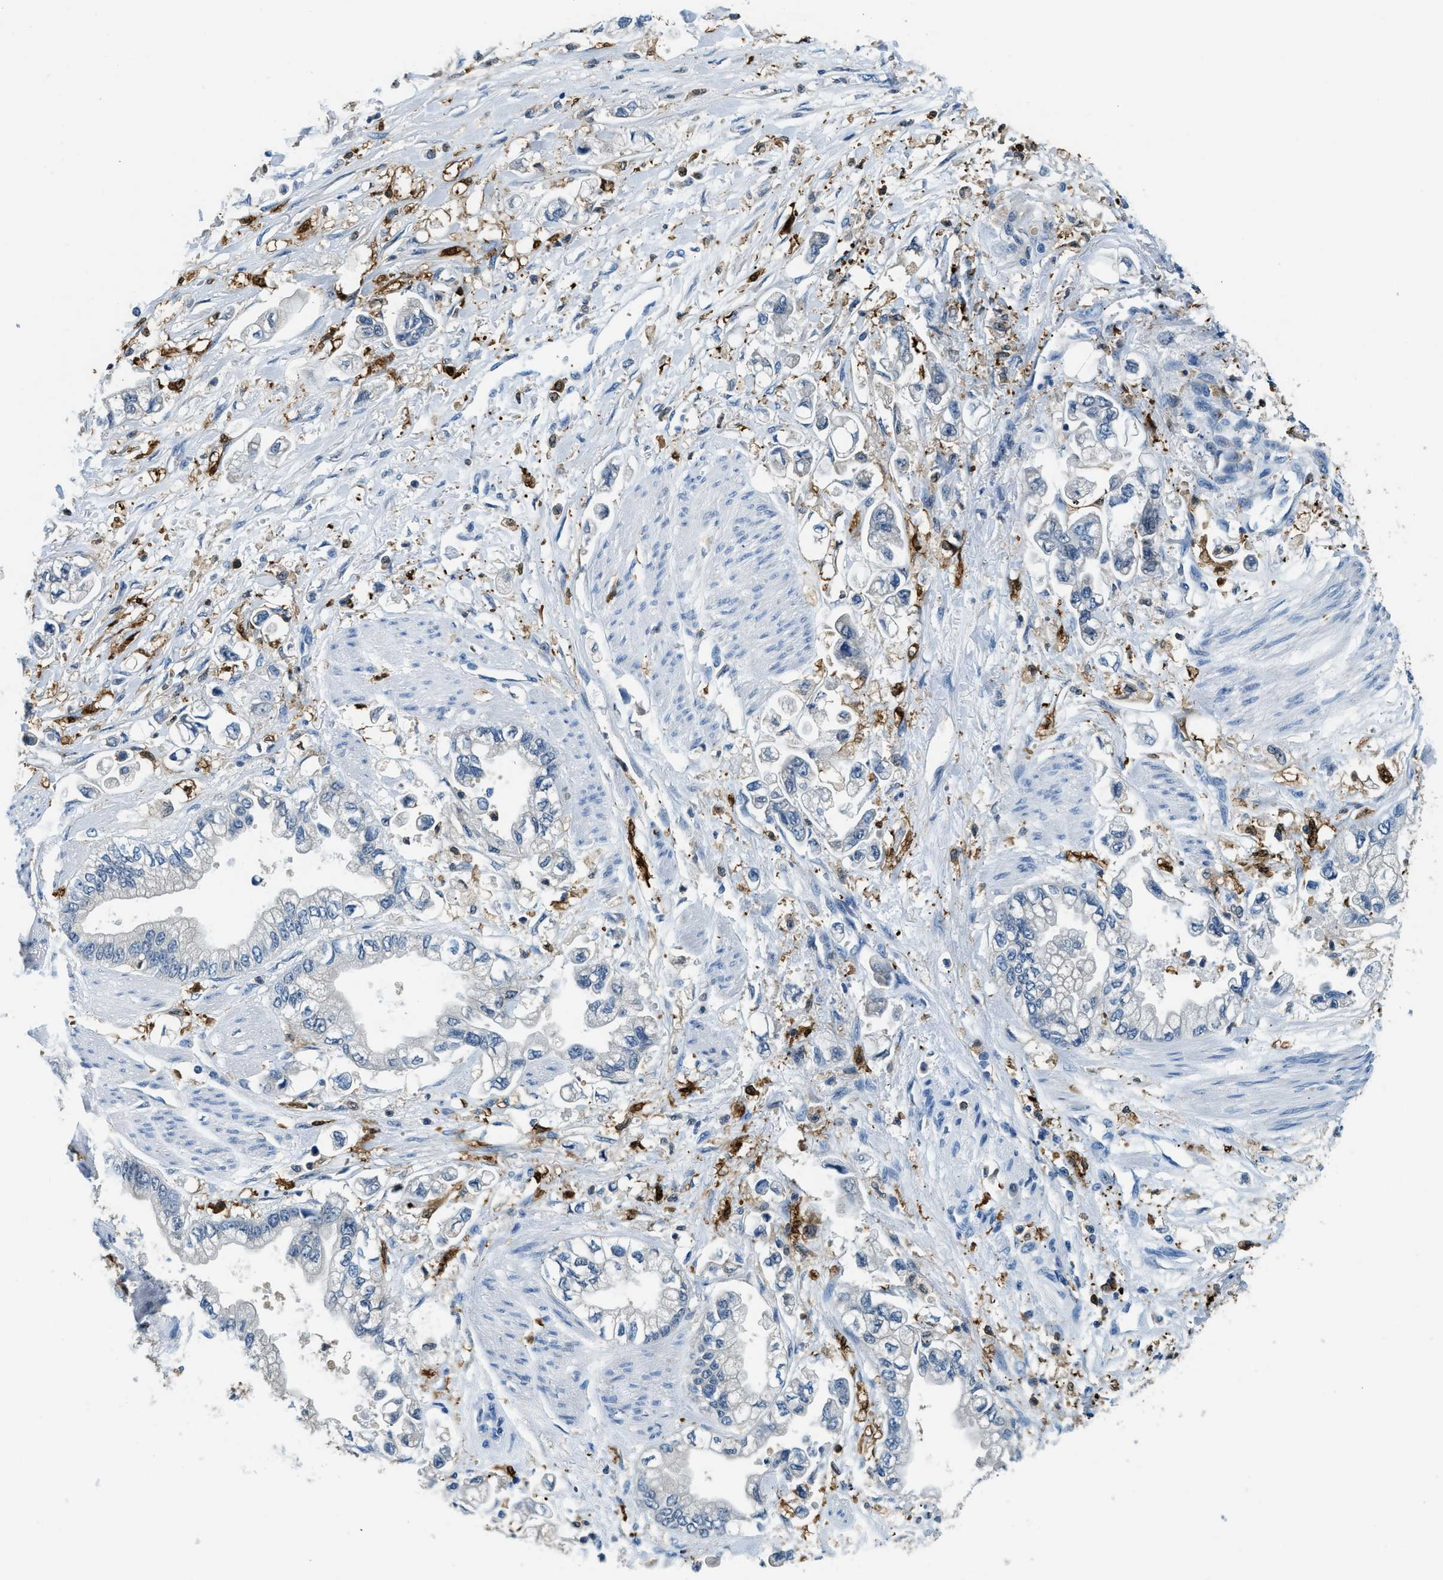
{"staining": {"intensity": "negative", "quantity": "none", "location": "none"}, "tissue": "stomach cancer", "cell_type": "Tumor cells", "image_type": "cancer", "snomed": [{"axis": "morphology", "description": "Normal tissue, NOS"}, {"axis": "morphology", "description": "Adenocarcinoma, NOS"}, {"axis": "topography", "description": "Stomach"}], "caption": "A high-resolution photomicrograph shows immunohistochemistry (IHC) staining of stomach adenocarcinoma, which reveals no significant staining in tumor cells.", "gene": "CAPG", "patient": {"sex": "male", "age": 62}}